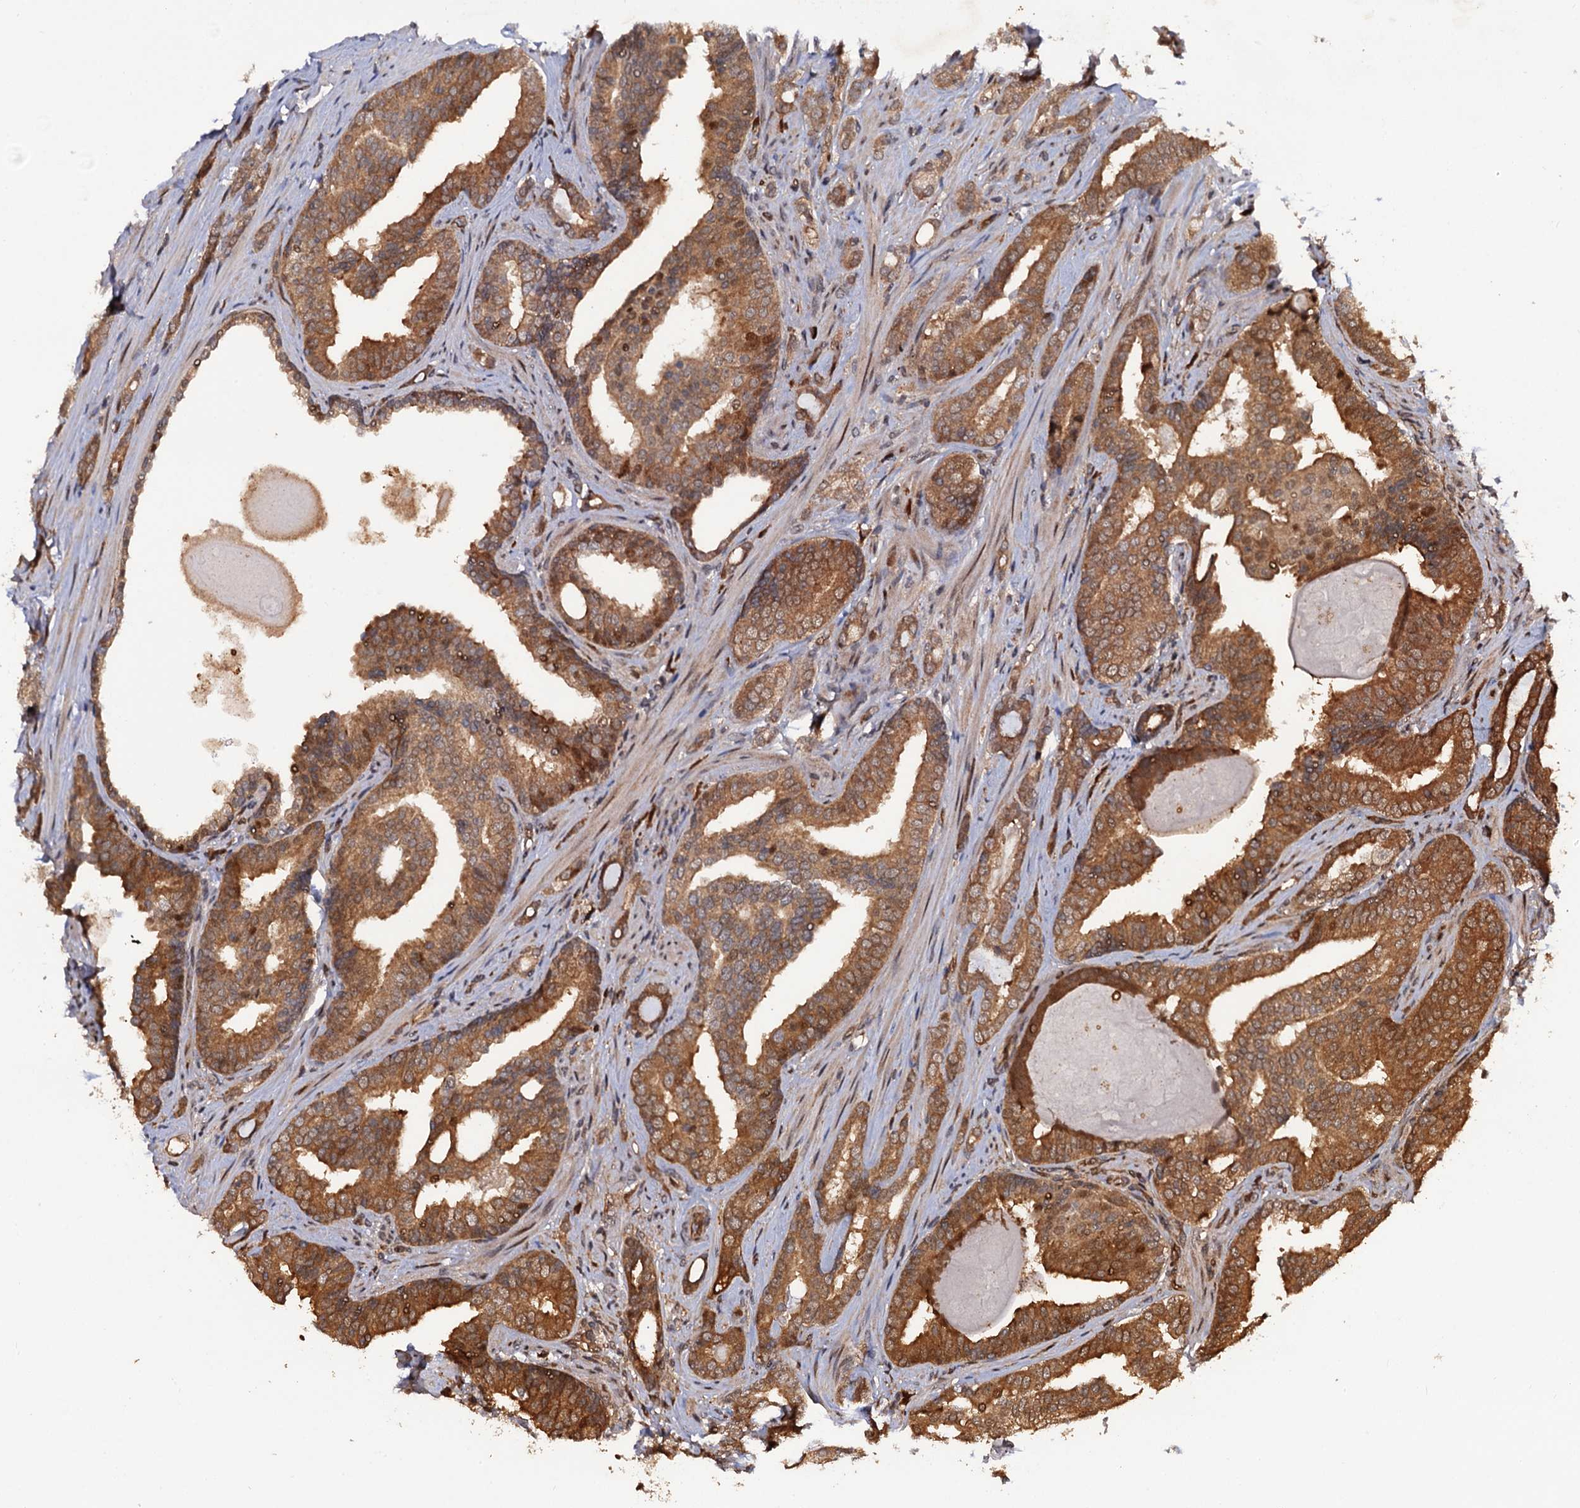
{"staining": {"intensity": "moderate", "quantity": ">75%", "location": "cytoplasmic/membranous"}, "tissue": "prostate cancer", "cell_type": "Tumor cells", "image_type": "cancer", "snomed": [{"axis": "morphology", "description": "Adenocarcinoma, High grade"}, {"axis": "topography", "description": "Prostate"}], "caption": "This micrograph exhibits immunohistochemistry staining of human prostate adenocarcinoma (high-grade), with medium moderate cytoplasmic/membranous expression in about >75% of tumor cells.", "gene": "CDC23", "patient": {"sex": "male", "age": 63}}